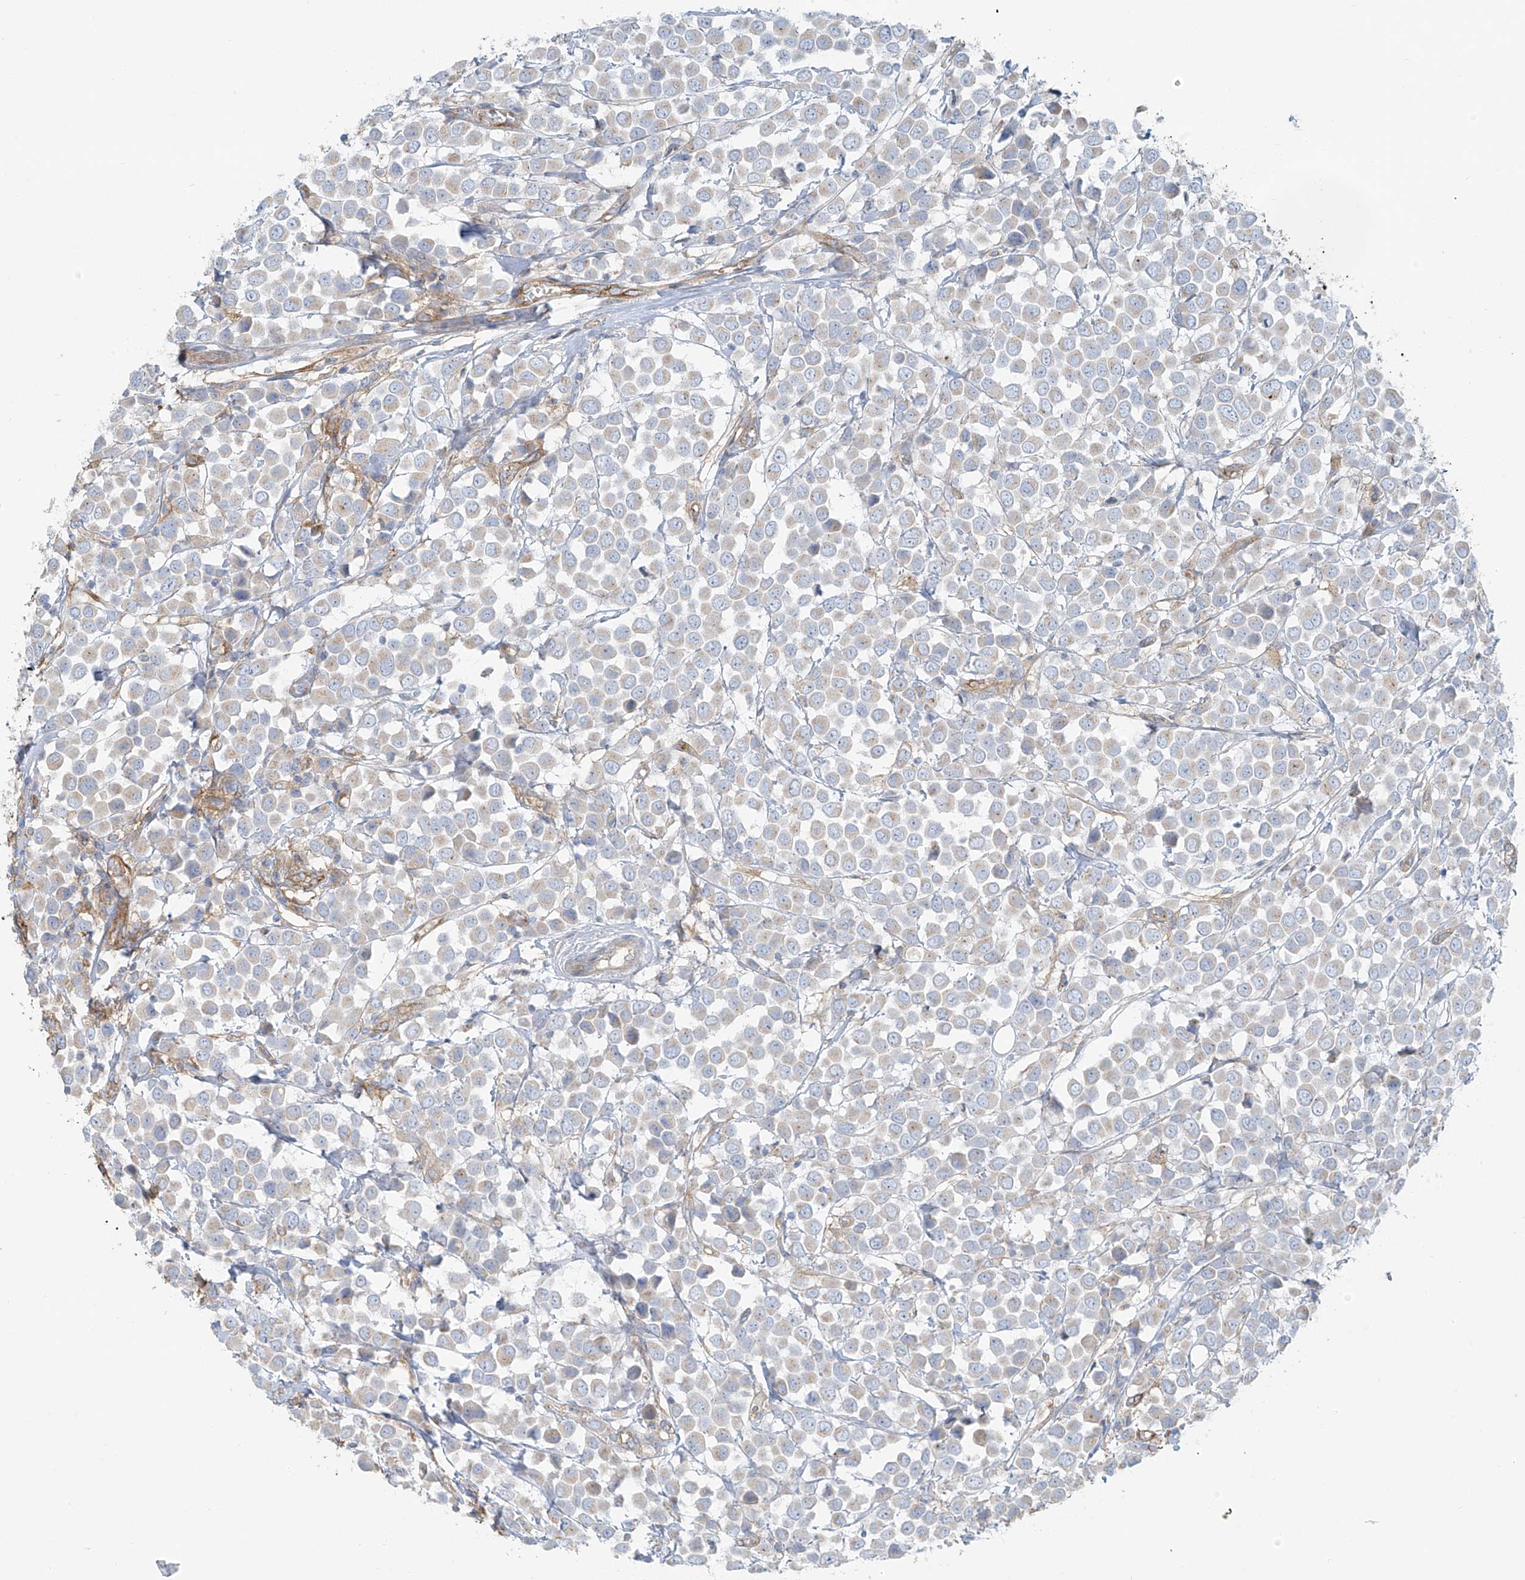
{"staining": {"intensity": "negative", "quantity": "none", "location": "none"}, "tissue": "breast cancer", "cell_type": "Tumor cells", "image_type": "cancer", "snomed": [{"axis": "morphology", "description": "Duct carcinoma"}, {"axis": "topography", "description": "Breast"}], "caption": "Immunohistochemistry photomicrograph of breast cancer stained for a protein (brown), which shows no positivity in tumor cells.", "gene": "VAMP5", "patient": {"sex": "female", "age": 61}}